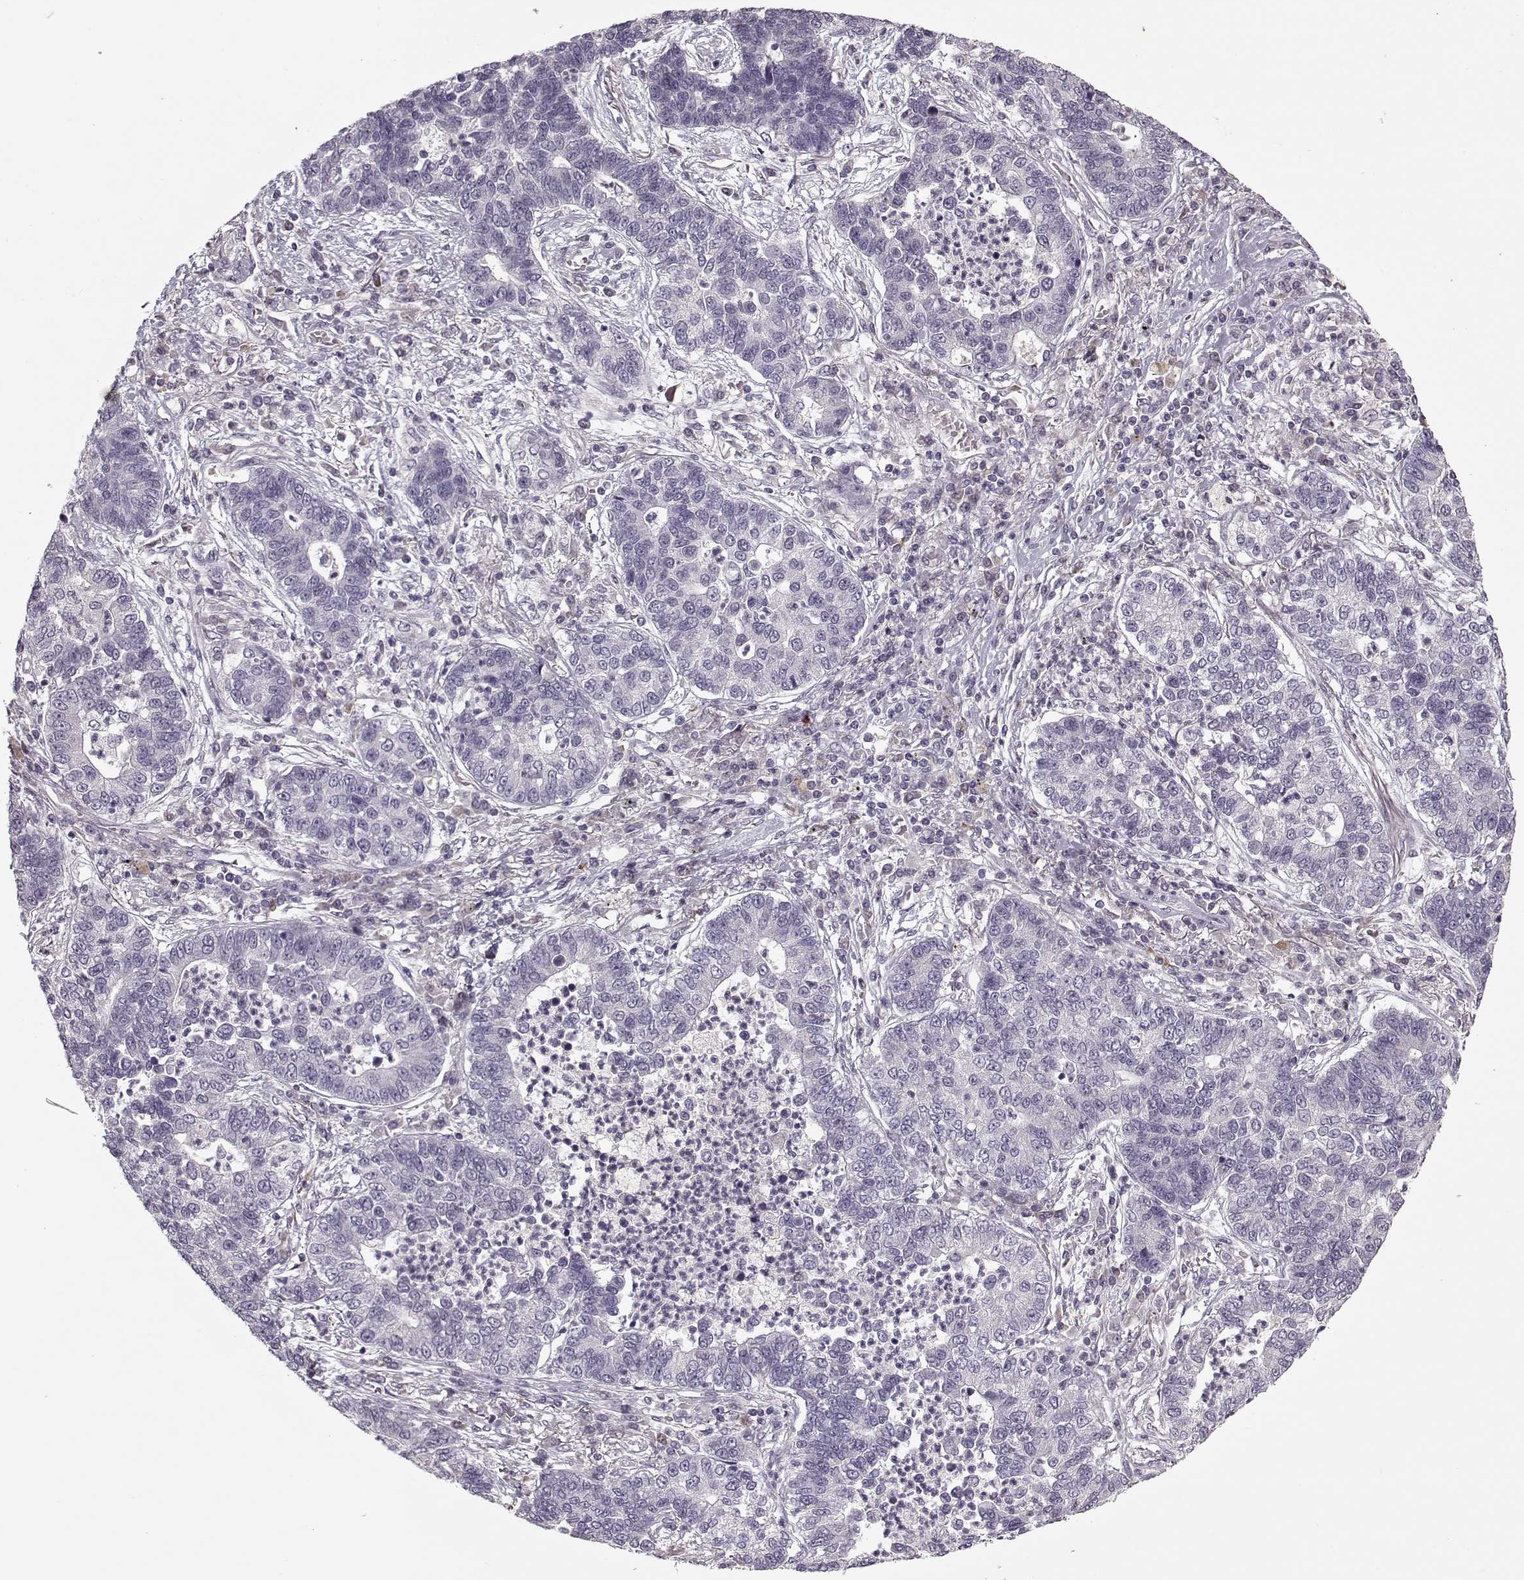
{"staining": {"intensity": "negative", "quantity": "none", "location": "none"}, "tissue": "lung cancer", "cell_type": "Tumor cells", "image_type": "cancer", "snomed": [{"axis": "morphology", "description": "Adenocarcinoma, NOS"}, {"axis": "topography", "description": "Lung"}], "caption": "There is no significant staining in tumor cells of lung cancer.", "gene": "KRT9", "patient": {"sex": "female", "age": 57}}